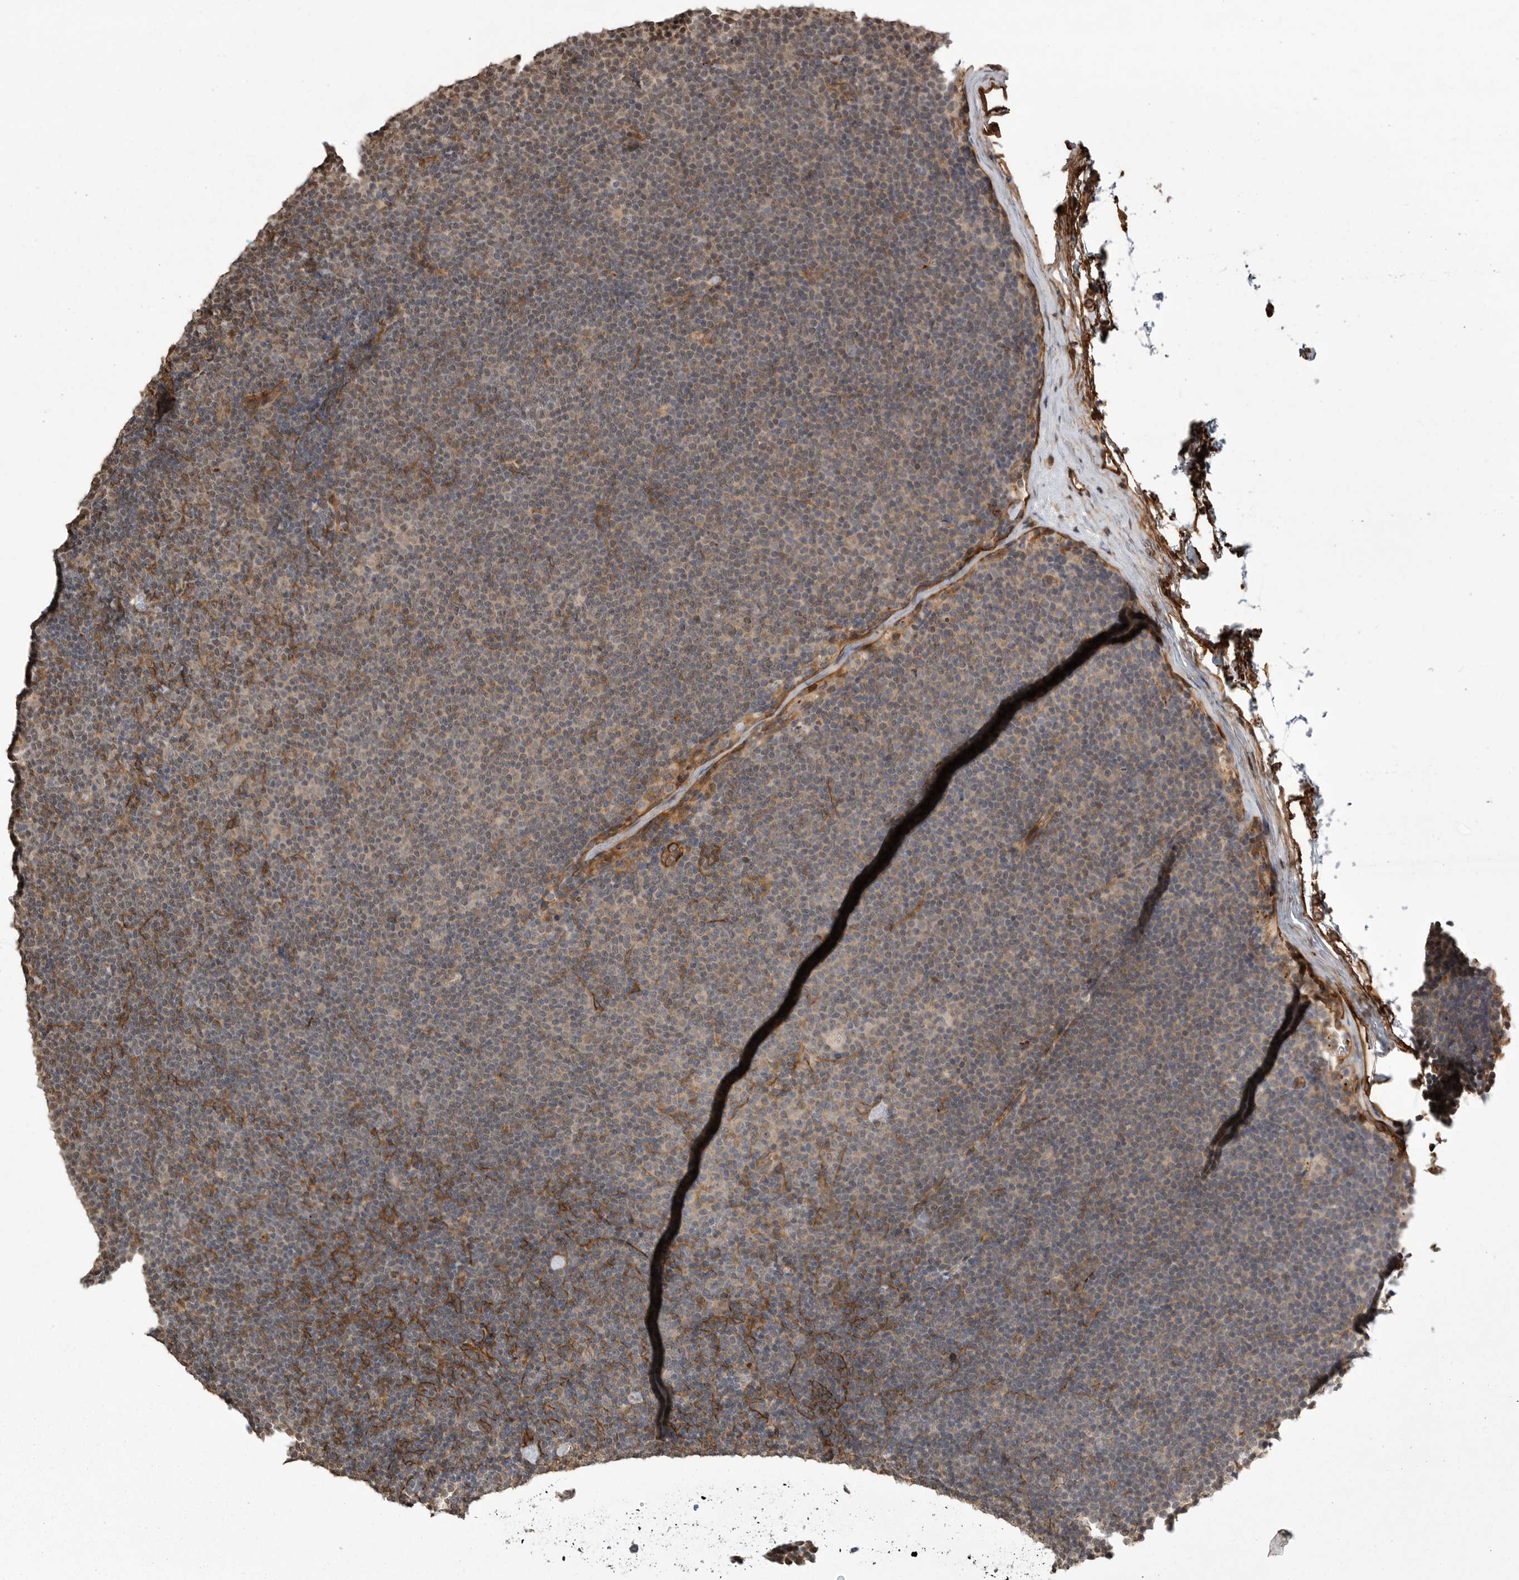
{"staining": {"intensity": "weak", "quantity": "<25%", "location": "cytoplasmic/membranous"}, "tissue": "lymphoma", "cell_type": "Tumor cells", "image_type": "cancer", "snomed": [{"axis": "morphology", "description": "Malignant lymphoma, non-Hodgkin's type, Low grade"}, {"axis": "topography", "description": "Lymph node"}], "caption": "DAB immunohistochemical staining of malignant lymphoma, non-Hodgkin's type (low-grade) reveals no significant positivity in tumor cells.", "gene": "NECTIN1", "patient": {"sex": "female", "age": 53}}